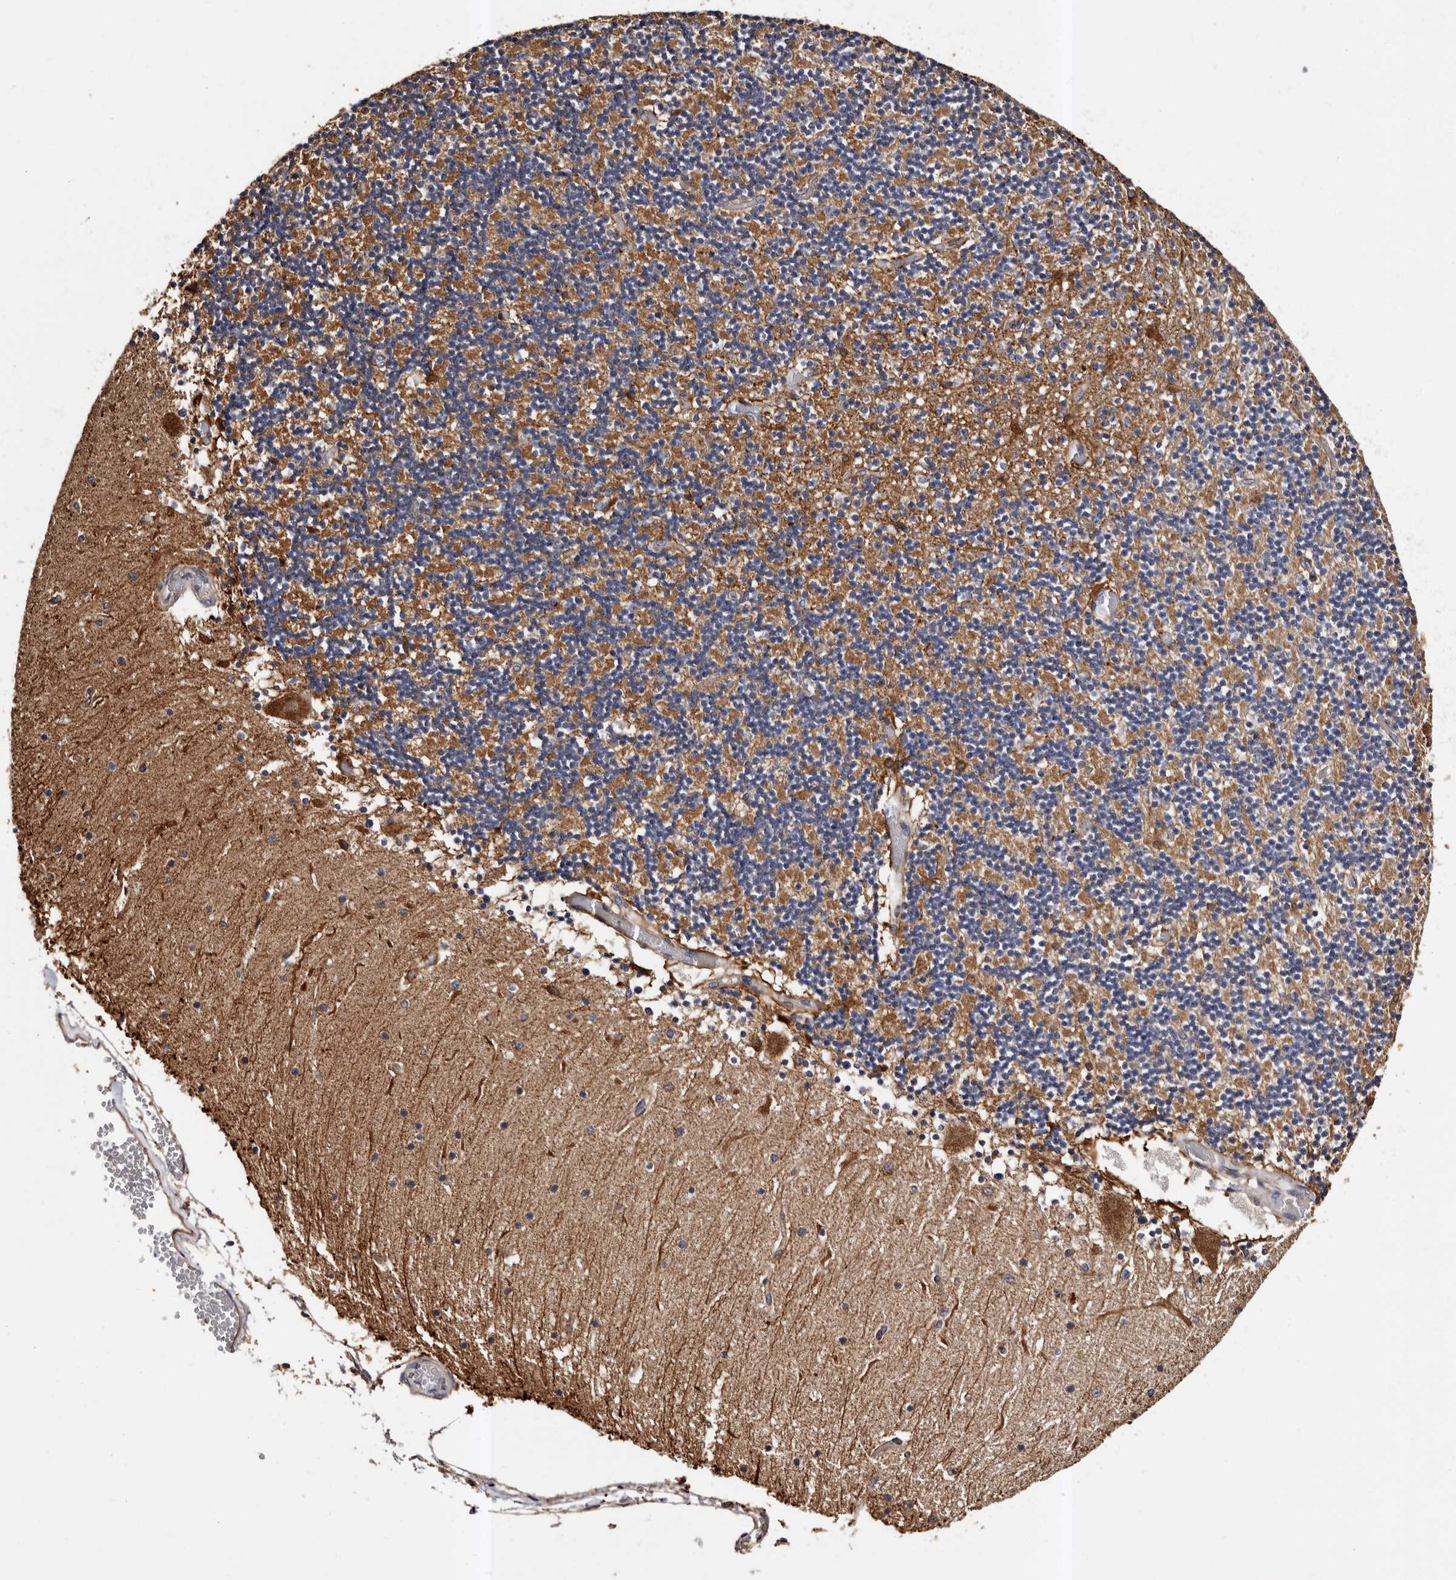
{"staining": {"intensity": "weak", "quantity": "25%-75%", "location": "cytoplasmic/membranous"}, "tissue": "cerebellum", "cell_type": "Cells in granular layer", "image_type": "normal", "snomed": [{"axis": "morphology", "description": "Normal tissue, NOS"}, {"axis": "topography", "description": "Cerebellum"}], "caption": "Immunohistochemistry photomicrograph of normal cerebellum stained for a protein (brown), which displays low levels of weak cytoplasmic/membranous positivity in approximately 25%-75% of cells in granular layer.", "gene": "ADCK5", "patient": {"sex": "female", "age": 28}}